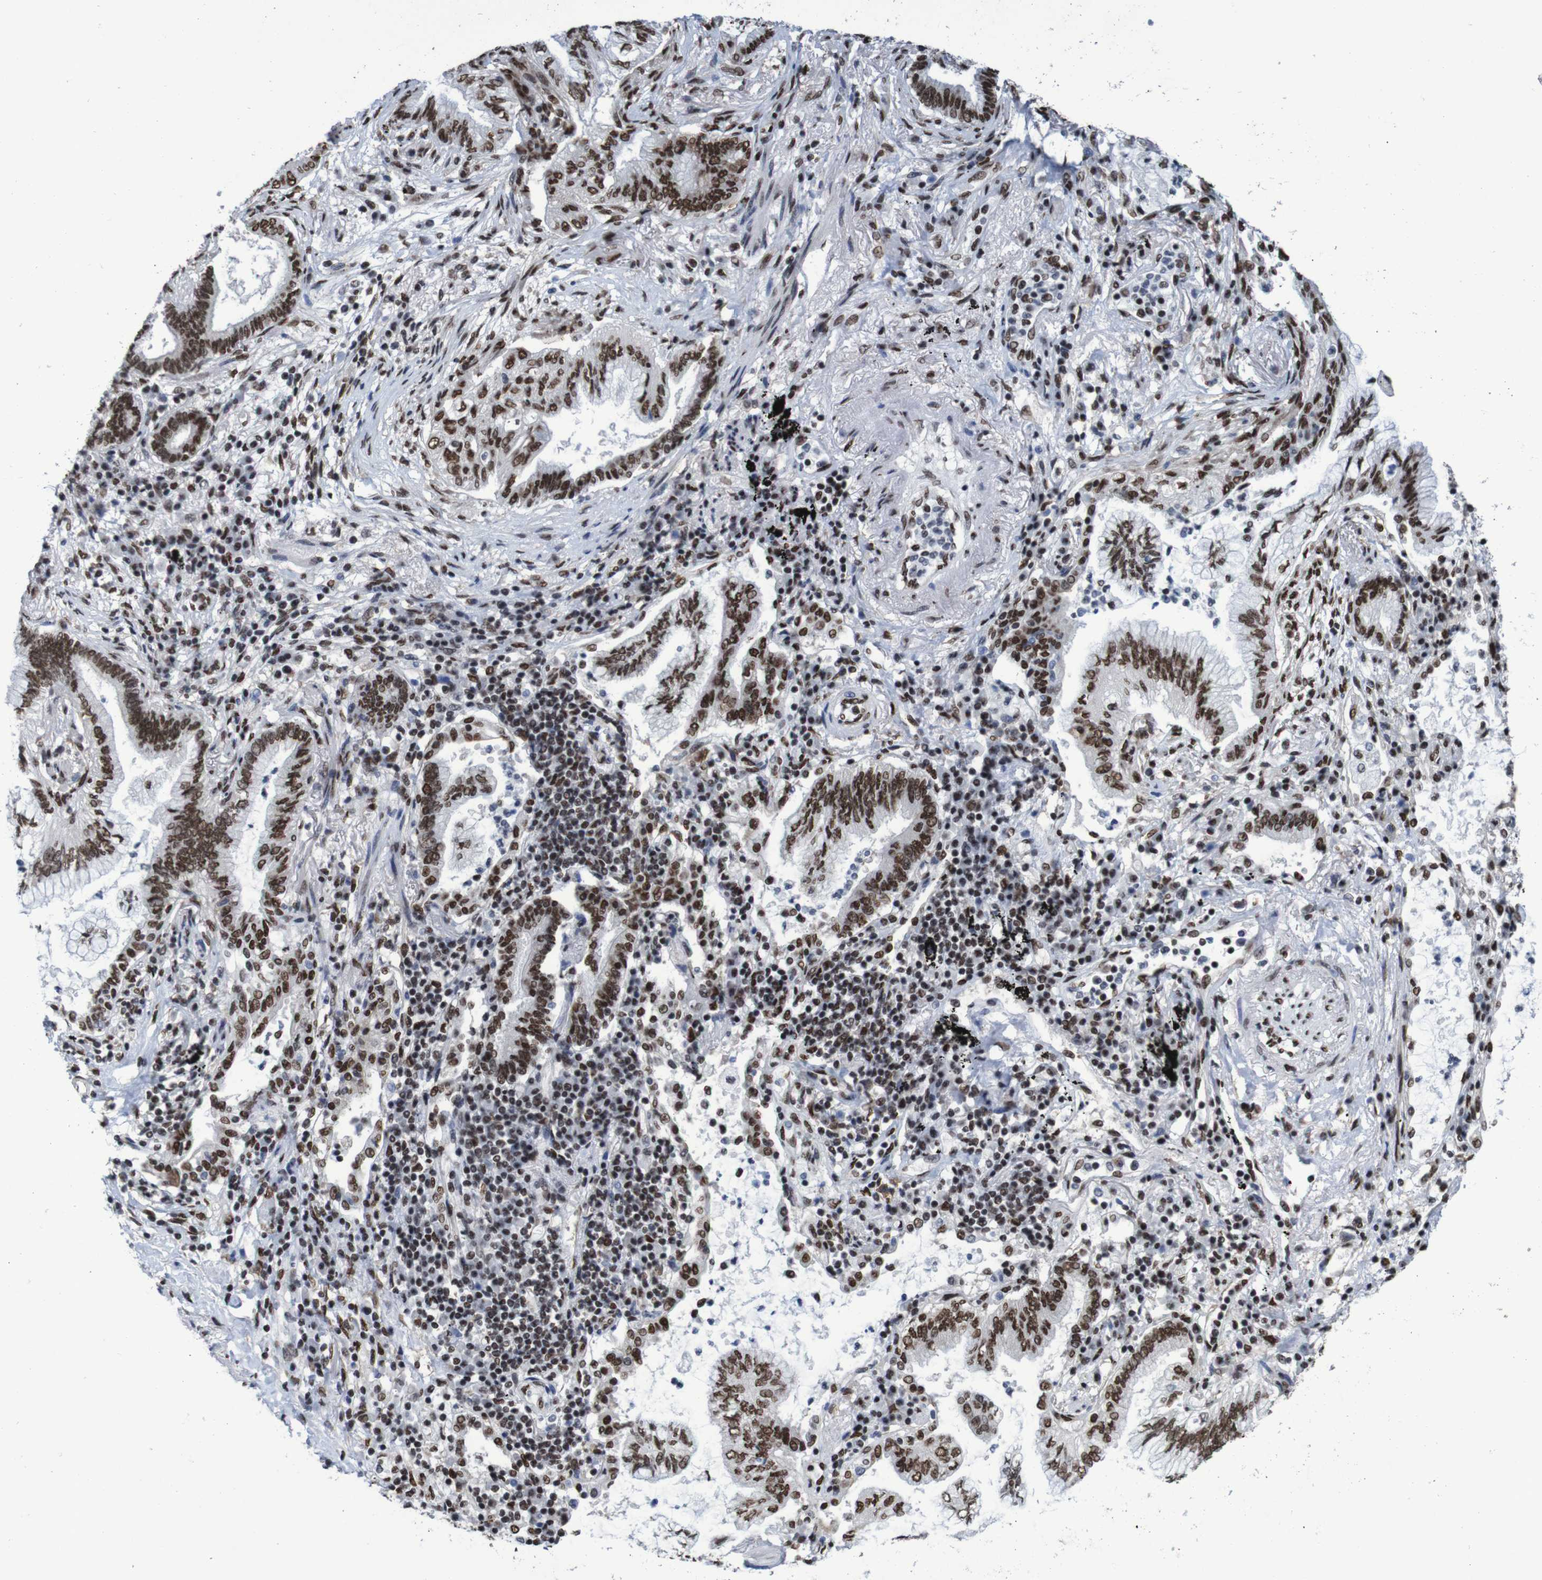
{"staining": {"intensity": "moderate", "quantity": ">75%", "location": "nuclear"}, "tissue": "lung cancer", "cell_type": "Tumor cells", "image_type": "cancer", "snomed": [{"axis": "morphology", "description": "Normal tissue, NOS"}, {"axis": "morphology", "description": "Adenocarcinoma, NOS"}, {"axis": "topography", "description": "Bronchus"}, {"axis": "topography", "description": "Lung"}], "caption": "IHC of human adenocarcinoma (lung) displays medium levels of moderate nuclear expression in about >75% of tumor cells.", "gene": "HNRNPR", "patient": {"sex": "female", "age": 70}}